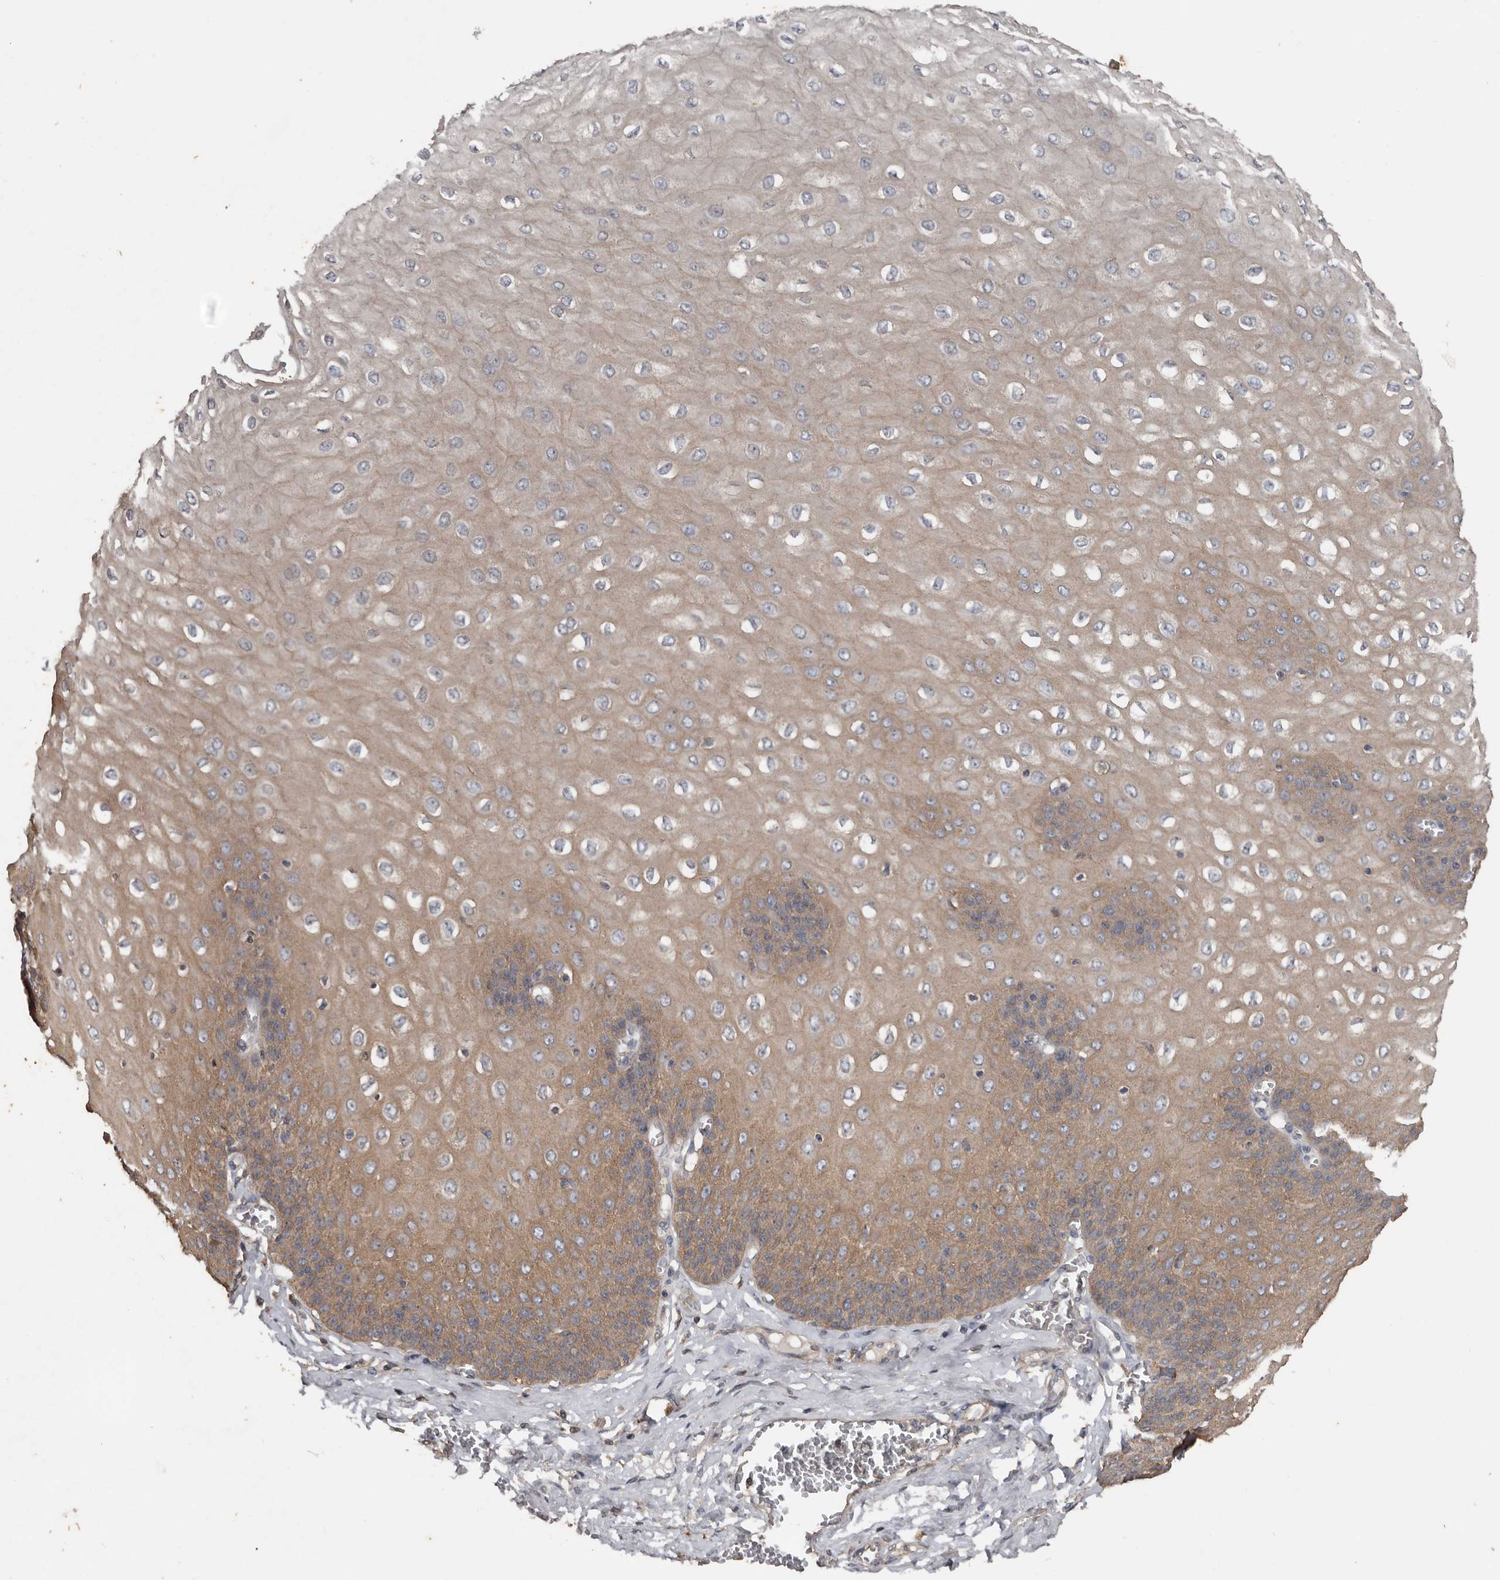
{"staining": {"intensity": "moderate", "quantity": "25%-75%", "location": "cytoplasmic/membranous"}, "tissue": "esophagus", "cell_type": "Squamous epithelial cells", "image_type": "normal", "snomed": [{"axis": "morphology", "description": "Normal tissue, NOS"}, {"axis": "topography", "description": "Esophagus"}], "caption": "Squamous epithelial cells reveal medium levels of moderate cytoplasmic/membranous positivity in approximately 25%-75% of cells in benign human esophagus. Nuclei are stained in blue.", "gene": "HYAL4", "patient": {"sex": "male", "age": 60}}